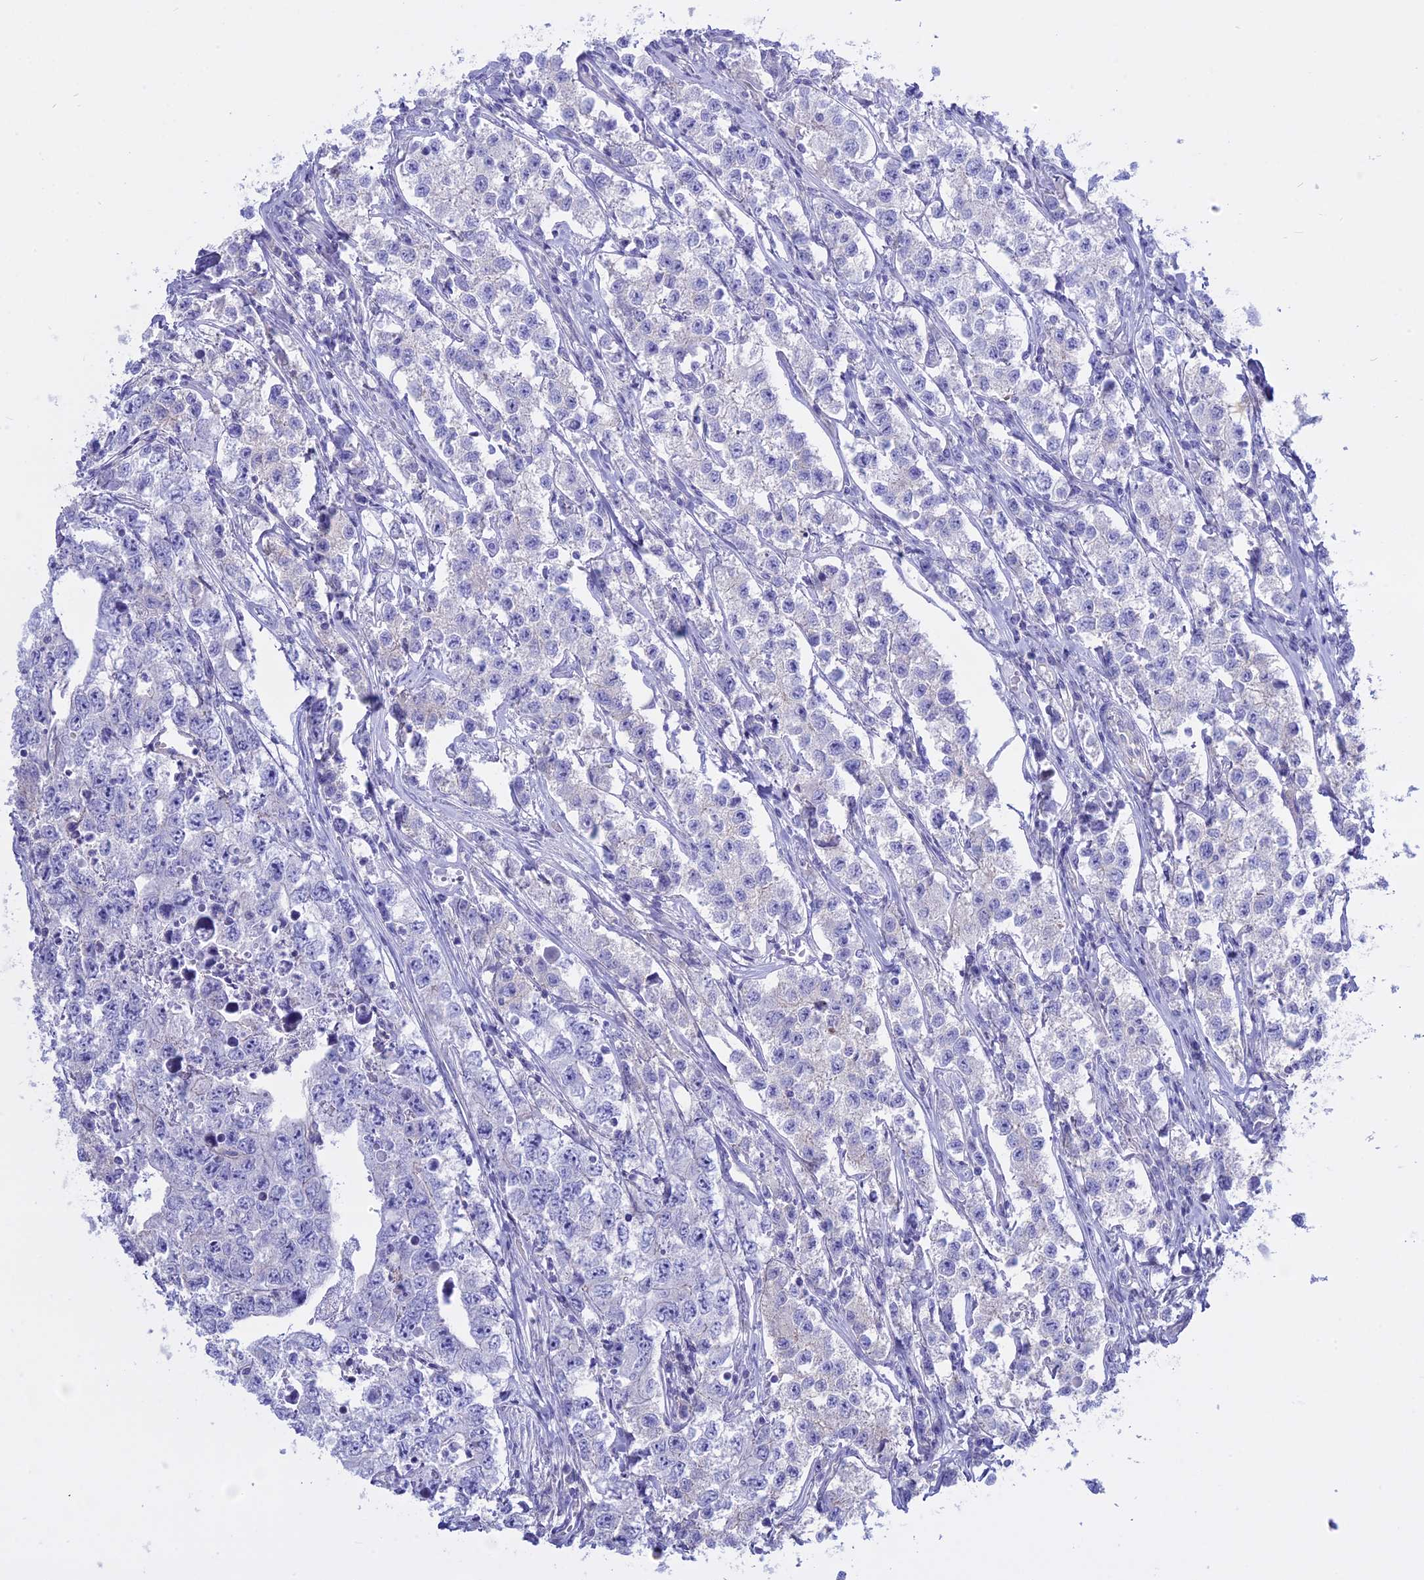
{"staining": {"intensity": "negative", "quantity": "none", "location": "none"}, "tissue": "testis cancer", "cell_type": "Tumor cells", "image_type": "cancer", "snomed": [{"axis": "morphology", "description": "Seminoma, NOS"}, {"axis": "morphology", "description": "Carcinoma, Embryonal, NOS"}, {"axis": "topography", "description": "Testis"}], "caption": "Immunohistochemistry of testis embryonal carcinoma demonstrates no positivity in tumor cells. (DAB immunohistochemistry (IHC) visualized using brightfield microscopy, high magnification).", "gene": "AHCYL1", "patient": {"sex": "male", "age": 43}}